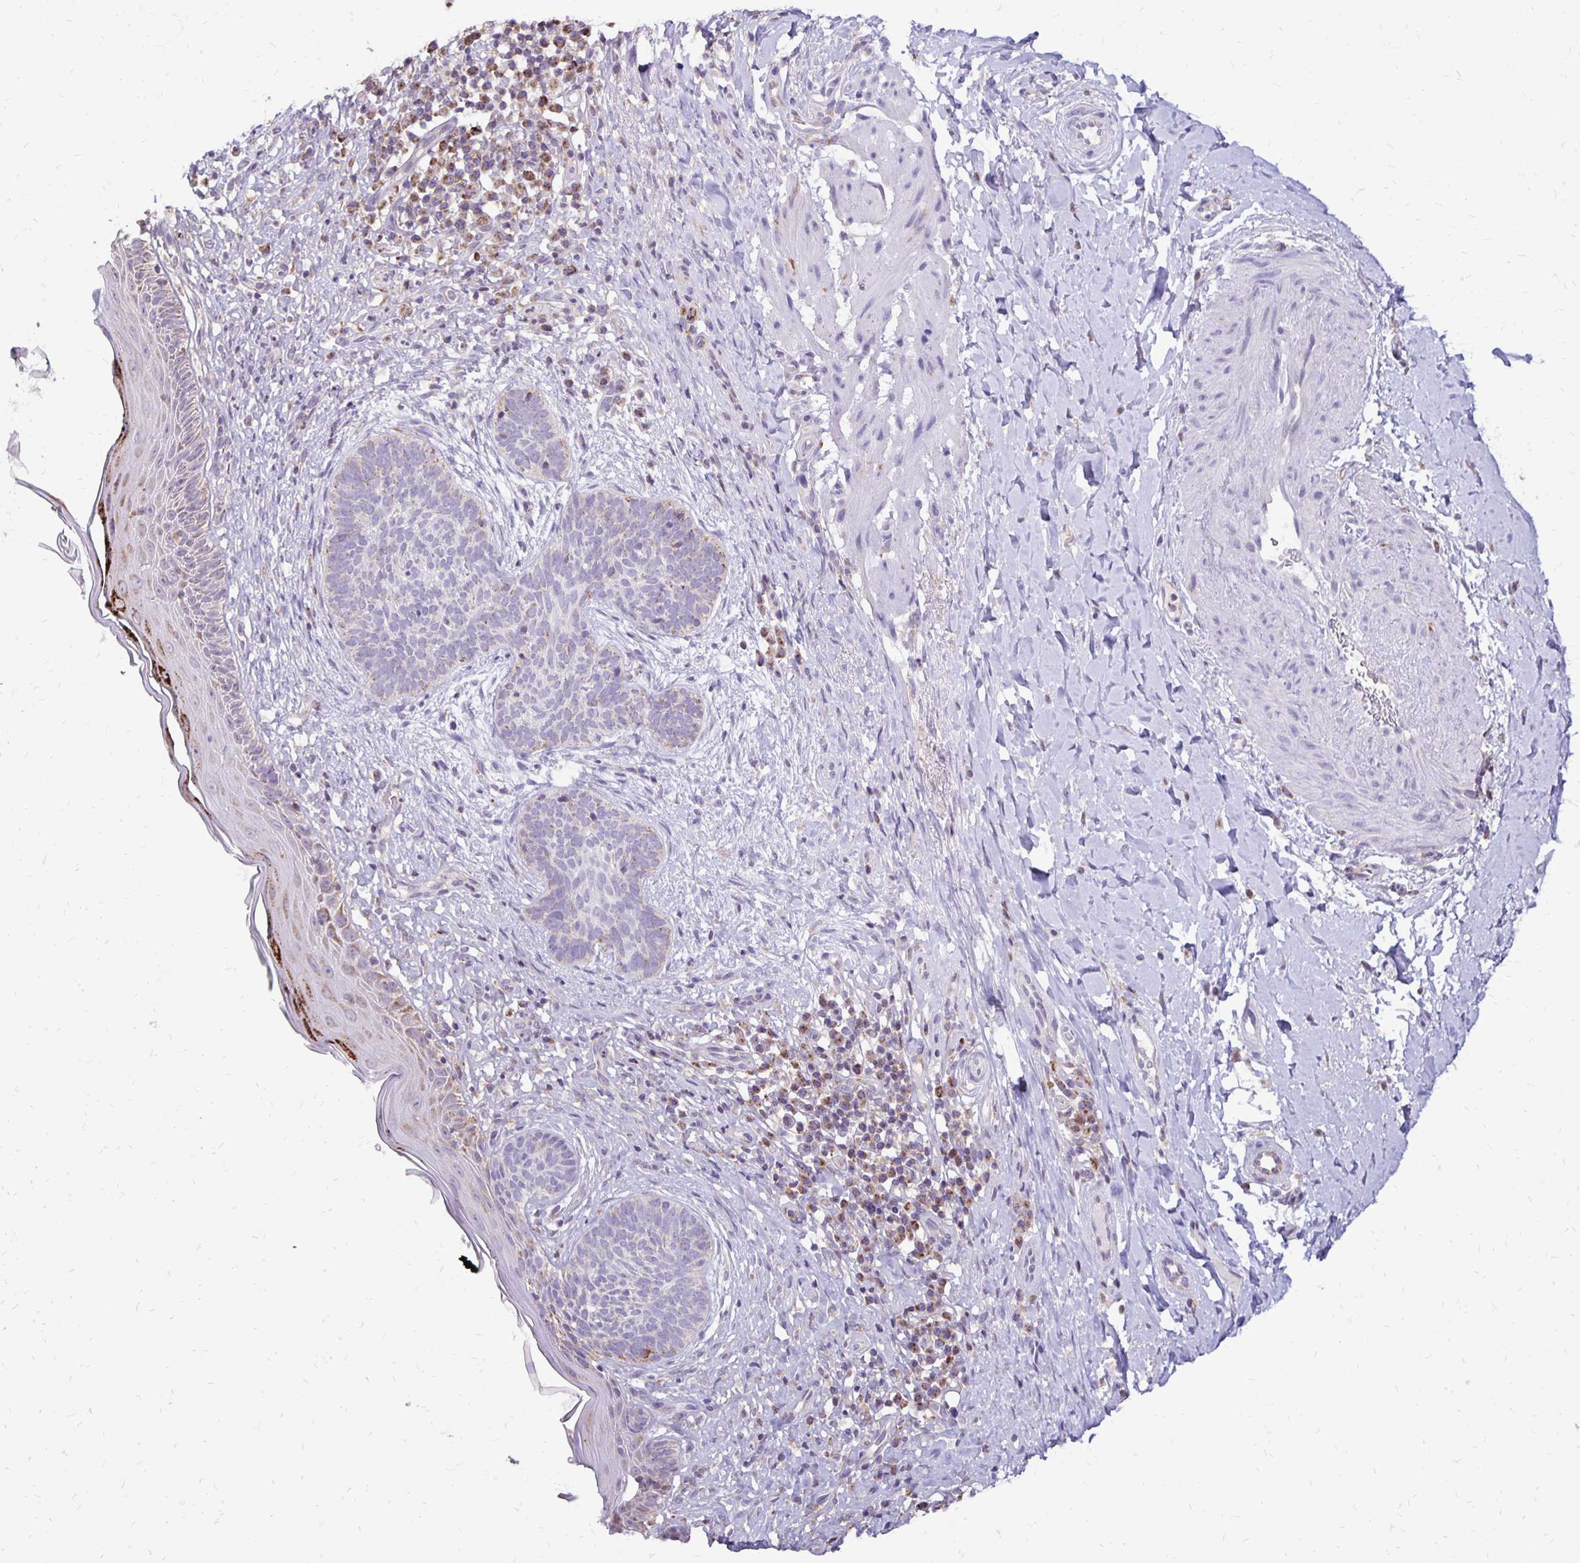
{"staining": {"intensity": "negative", "quantity": "none", "location": "none"}, "tissue": "skin cancer", "cell_type": "Tumor cells", "image_type": "cancer", "snomed": [{"axis": "morphology", "description": "Basal cell carcinoma"}, {"axis": "topography", "description": "Skin"}], "caption": "The image demonstrates no staining of tumor cells in skin basal cell carcinoma. (Brightfield microscopy of DAB immunohistochemistry (IHC) at high magnification).", "gene": "IER3", "patient": {"sex": "male", "age": 89}}